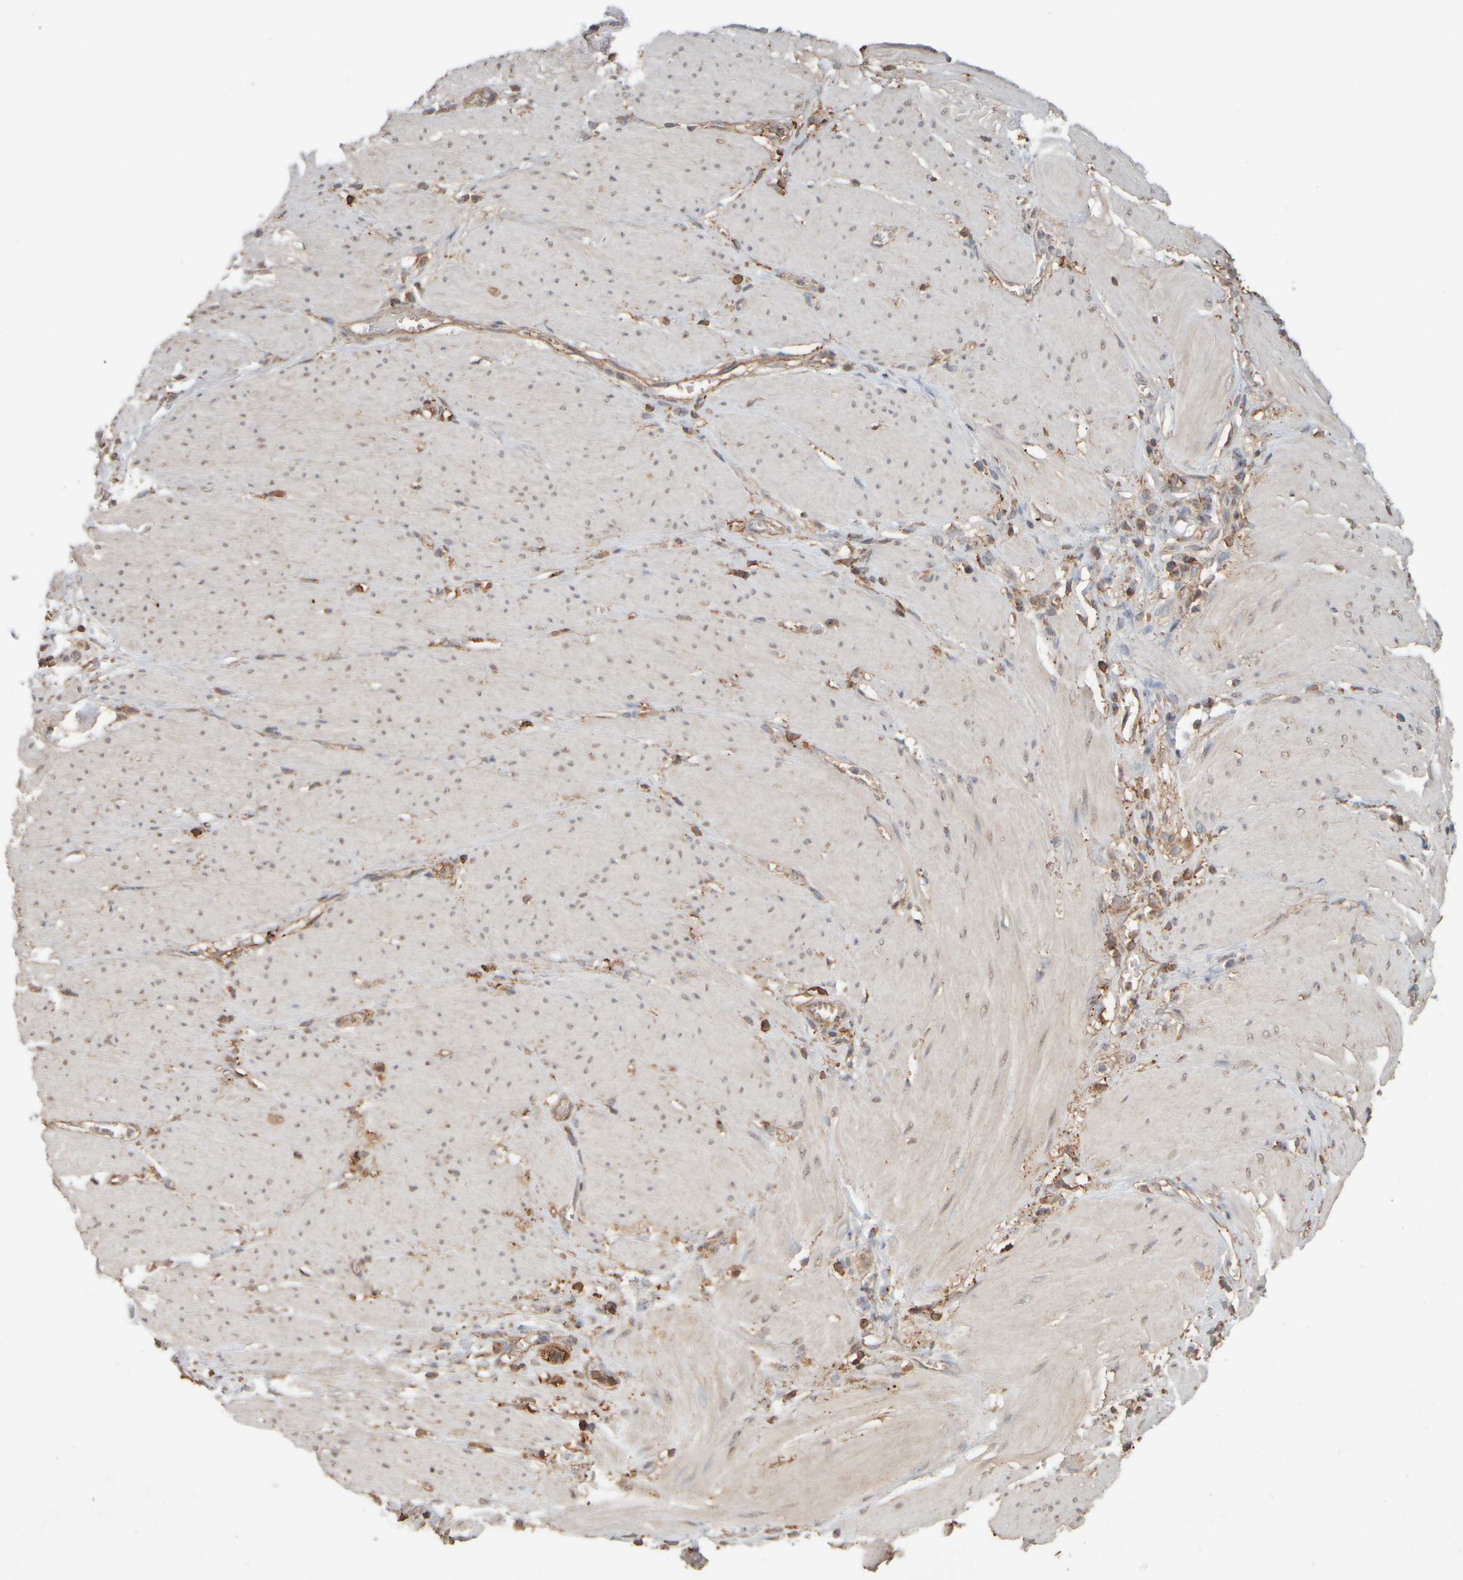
{"staining": {"intensity": "strong", "quantity": ">75%", "location": "cytoplasmic/membranous"}, "tissue": "stomach cancer", "cell_type": "Tumor cells", "image_type": "cancer", "snomed": [{"axis": "morphology", "description": "Adenocarcinoma, NOS"}, {"axis": "topography", "description": "Stomach"}, {"axis": "topography", "description": "Stomach, lower"}], "caption": "Protein staining of stomach adenocarcinoma tissue shows strong cytoplasmic/membranous expression in about >75% of tumor cells.", "gene": "EIF2B3", "patient": {"sex": "female", "age": 48}}